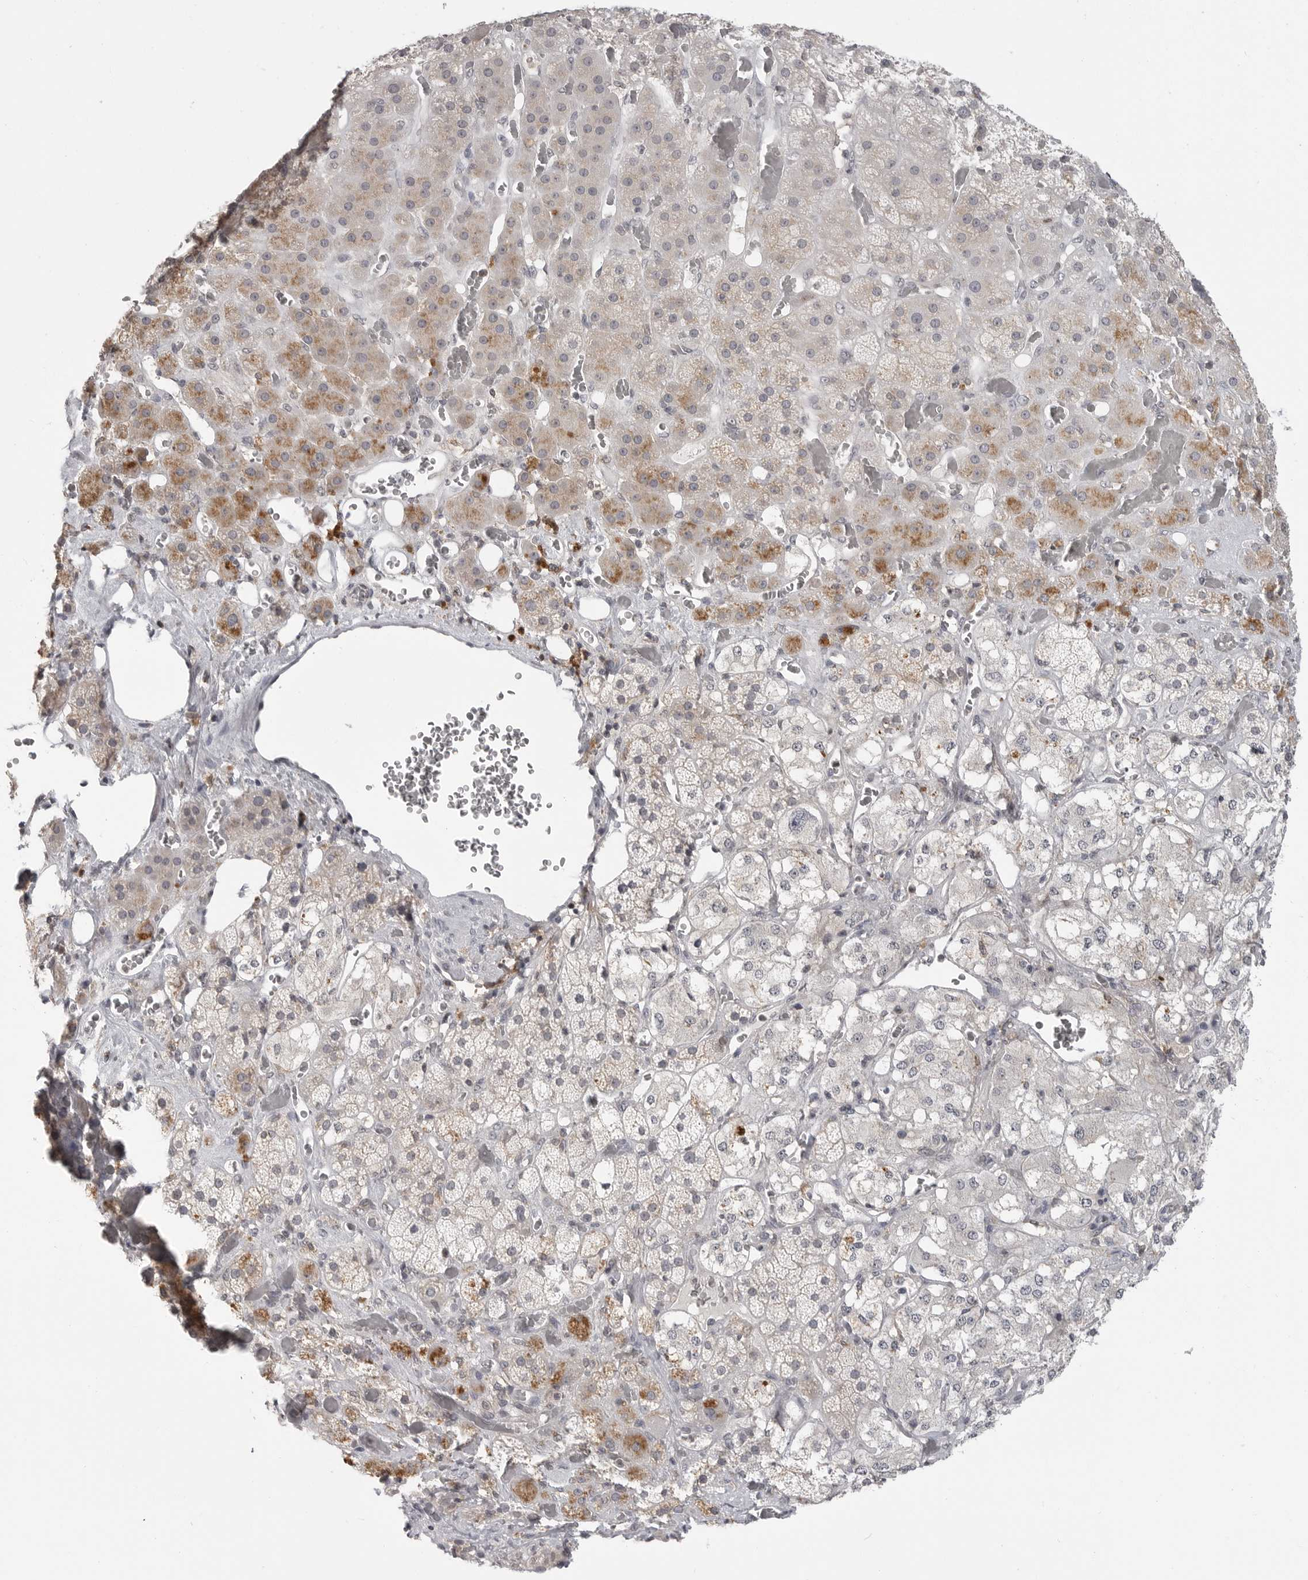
{"staining": {"intensity": "moderate", "quantity": "<25%", "location": "cytoplasmic/membranous"}, "tissue": "adrenal gland", "cell_type": "Glandular cells", "image_type": "normal", "snomed": [{"axis": "morphology", "description": "Normal tissue, NOS"}, {"axis": "topography", "description": "Adrenal gland"}], "caption": "Immunohistochemistry (DAB (3,3'-diaminobenzidine)) staining of unremarkable adrenal gland demonstrates moderate cytoplasmic/membranous protein expression in about <25% of glandular cells.", "gene": "IFNGR1", "patient": {"sex": "male", "age": 57}}